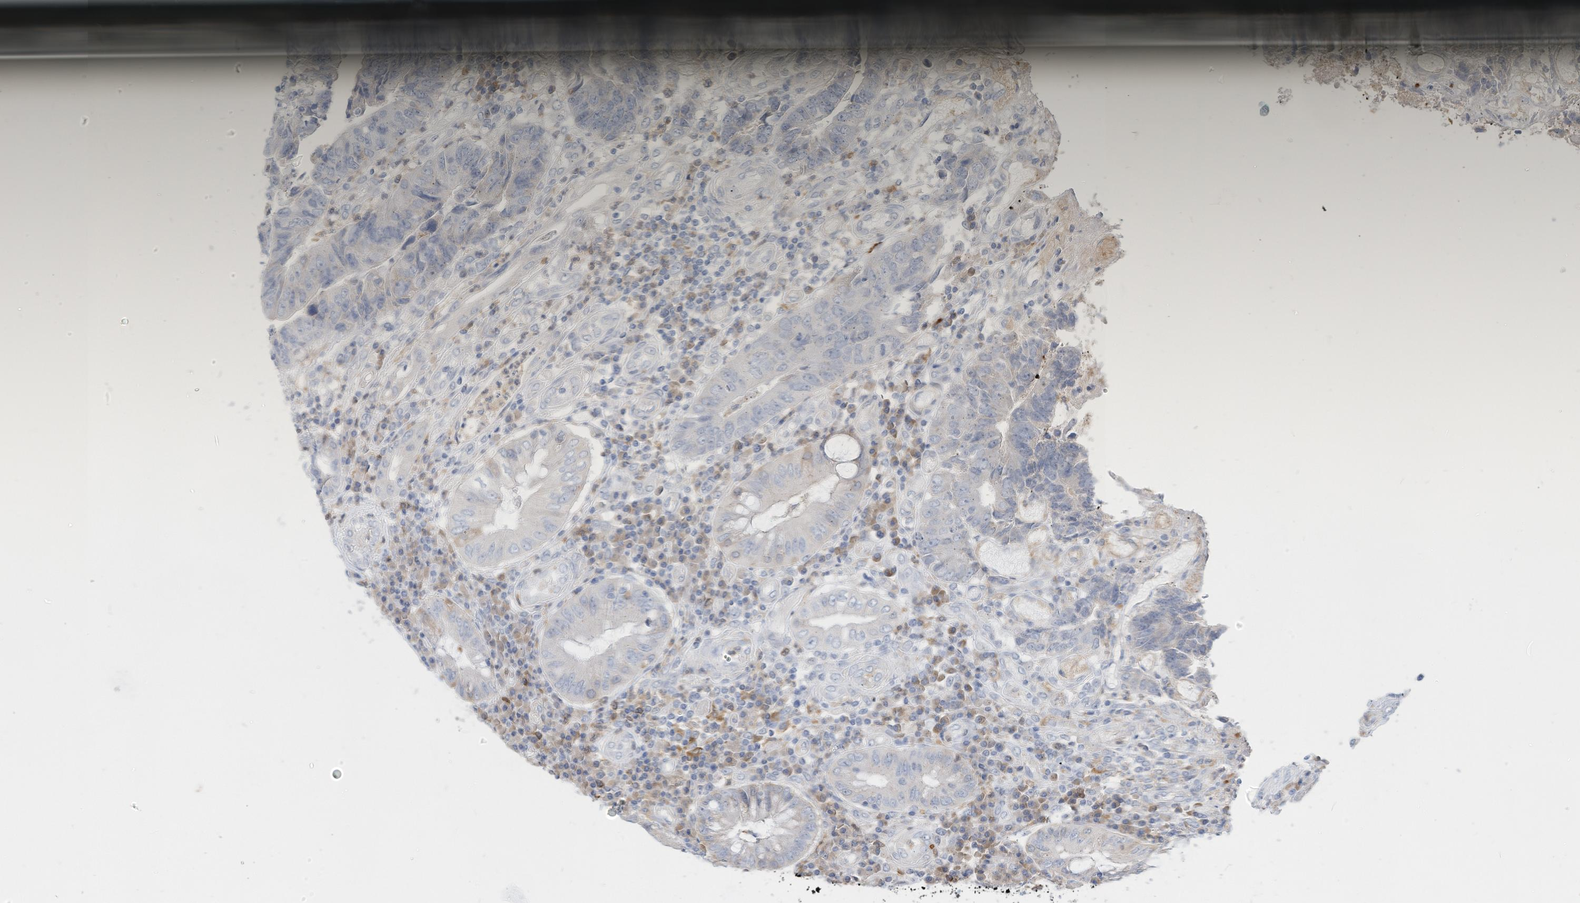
{"staining": {"intensity": "negative", "quantity": "none", "location": "none"}, "tissue": "colorectal cancer", "cell_type": "Tumor cells", "image_type": "cancer", "snomed": [{"axis": "morphology", "description": "Adenocarcinoma, NOS"}, {"axis": "topography", "description": "Rectum"}], "caption": "This is a micrograph of IHC staining of colorectal cancer, which shows no staining in tumor cells.", "gene": "ATP13A1", "patient": {"sex": "male", "age": 84}}